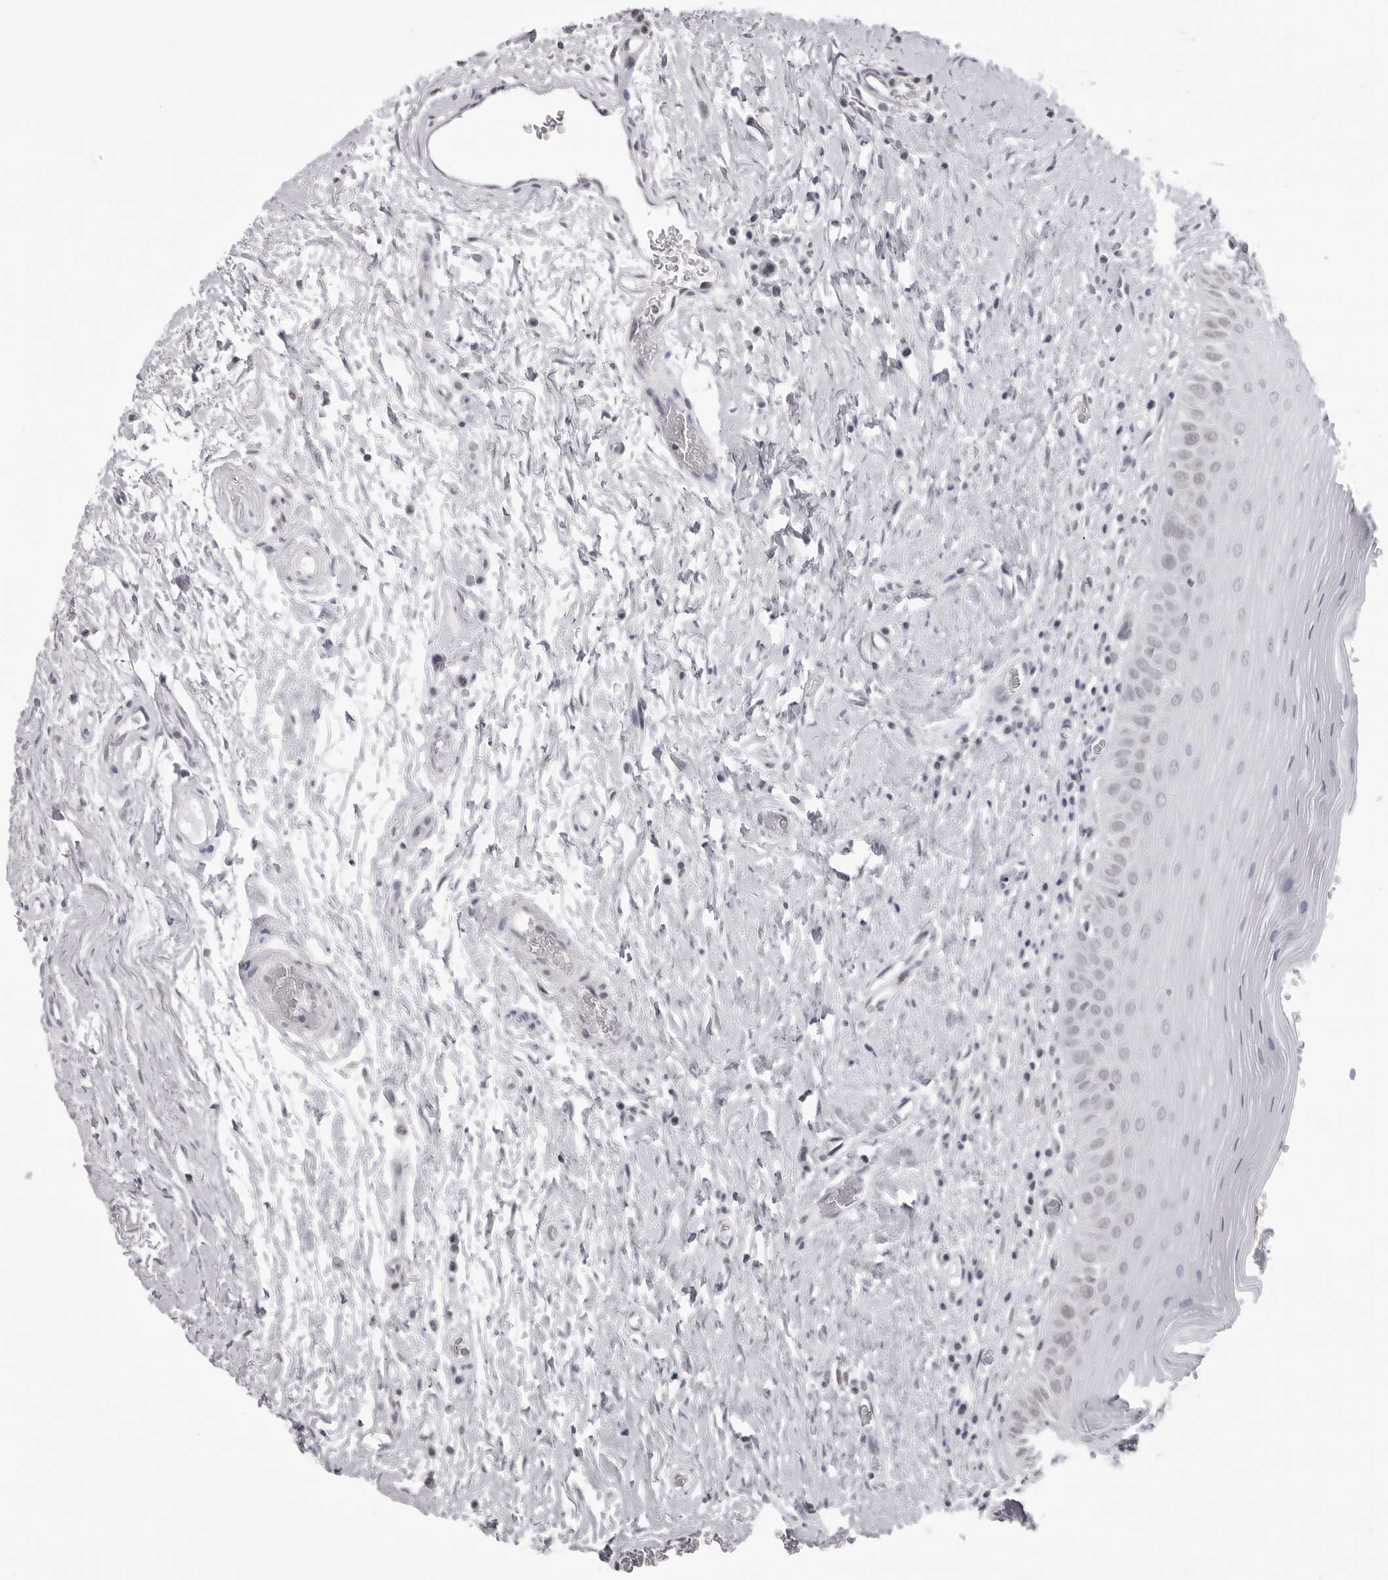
{"staining": {"intensity": "weak", "quantity": "25%-75%", "location": "nuclear"}, "tissue": "oral mucosa", "cell_type": "Squamous epithelial cells", "image_type": "normal", "snomed": [{"axis": "morphology", "description": "Normal tissue, NOS"}, {"axis": "topography", "description": "Oral tissue"}], "caption": "Immunohistochemical staining of benign human oral mucosa shows 25%-75% levels of weak nuclear protein staining in about 25%-75% of squamous epithelial cells. The staining was performed using DAB (3,3'-diaminobenzidine), with brown indicating positive protein expression. Nuclei are stained blue with hematoxylin.", "gene": "PHF3", "patient": {"sex": "male", "age": 82}}